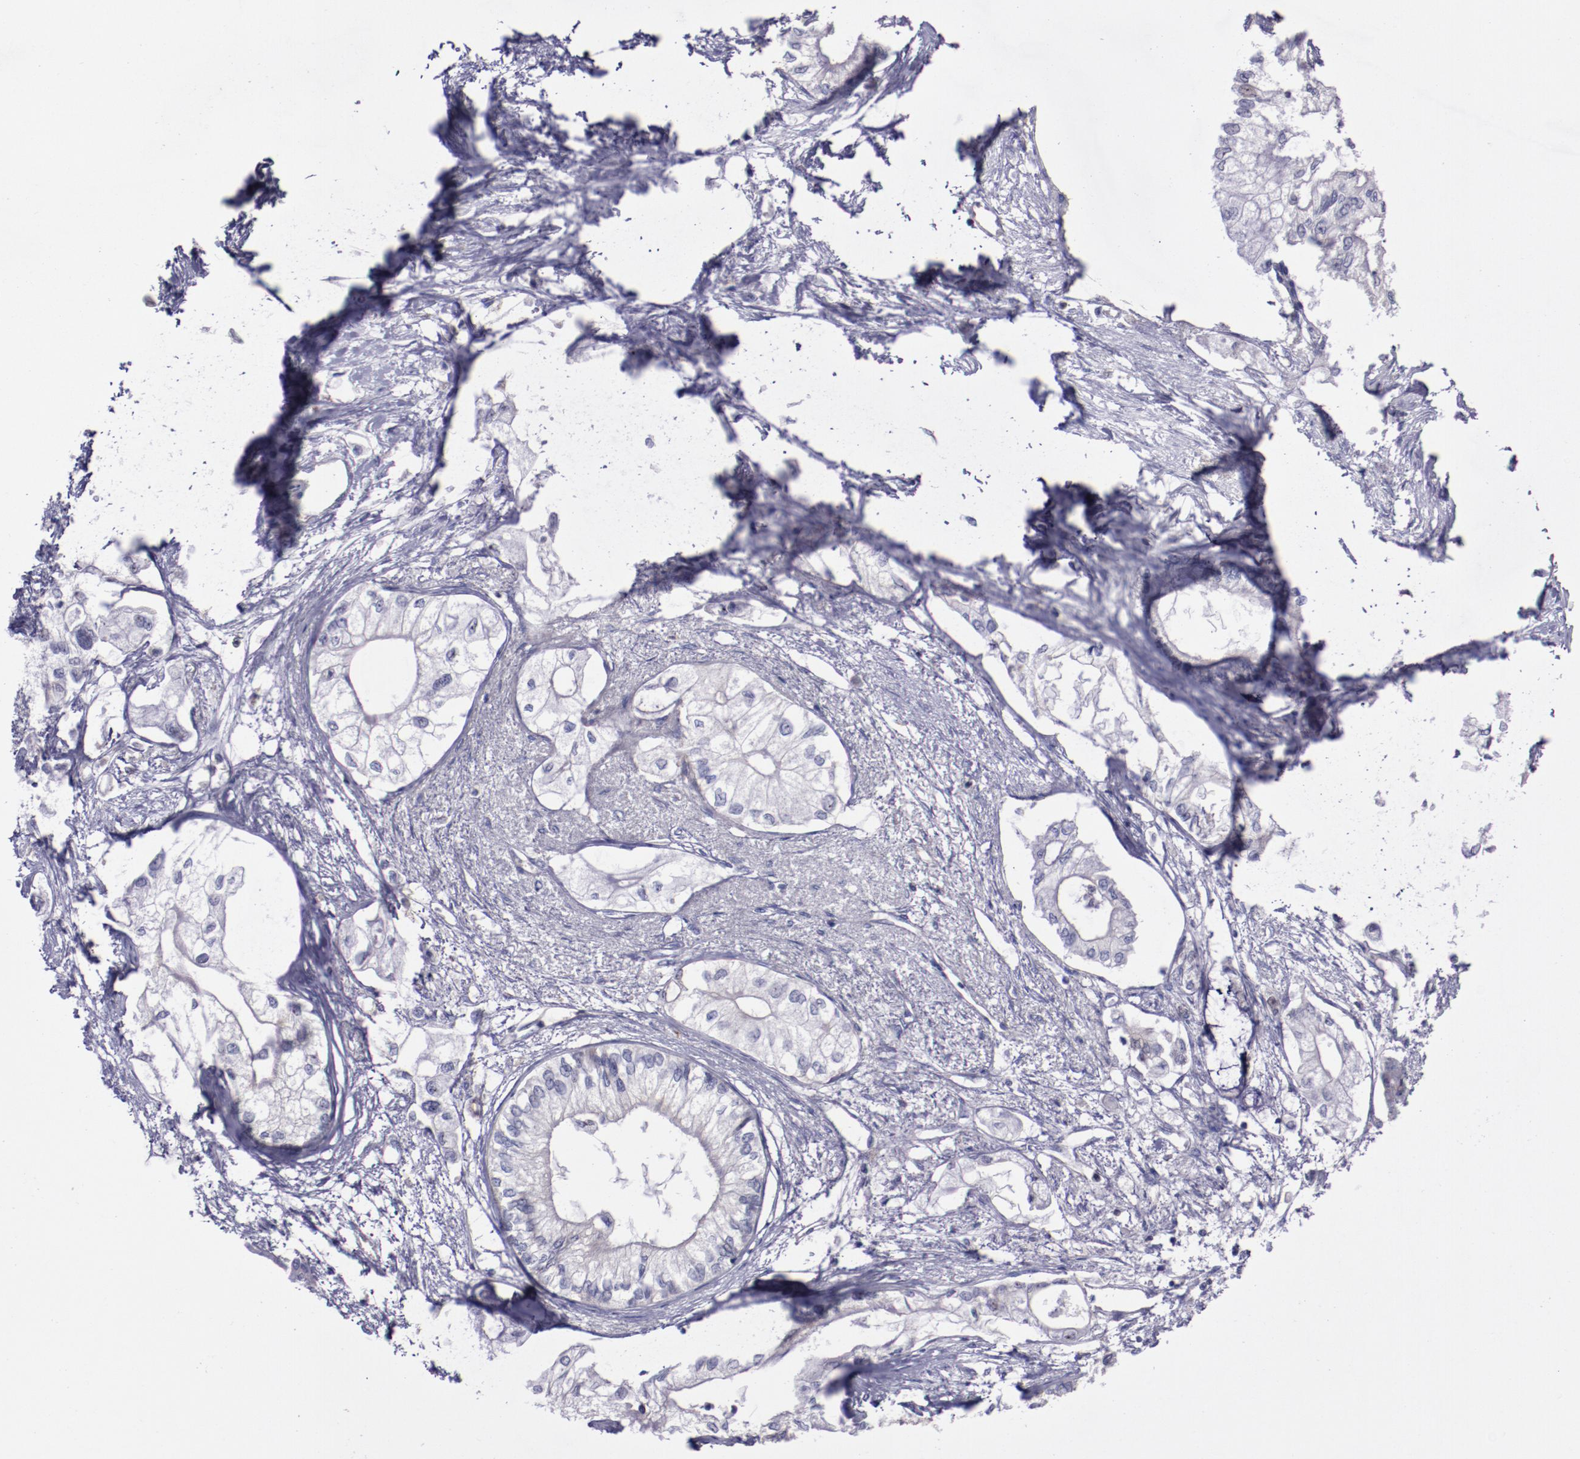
{"staining": {"intensity": "negative", "quantity": "none", "location": "none"}, "tissue": "pancreatic cancer", "cell_type": "Tumor cells", "image_type": "cancer", "snomed": [{"axis": "morphology", "description": "Adenocarcinoma, NOS"}, {"axis": "topography", "description": "Pancreas"}], "caption": "Immunohistochemistry micrograph of human pancreatic cancer stained for a protein (brown), which exhibits no expression in tumor cells. The staining is performed using DAB (3,3'-diaminobenzidine) brown chromogen with nuclei counter-stained in using hematoxylin.", "gene": "LONP1", "patient": {"sex": "male", "age": 79}}